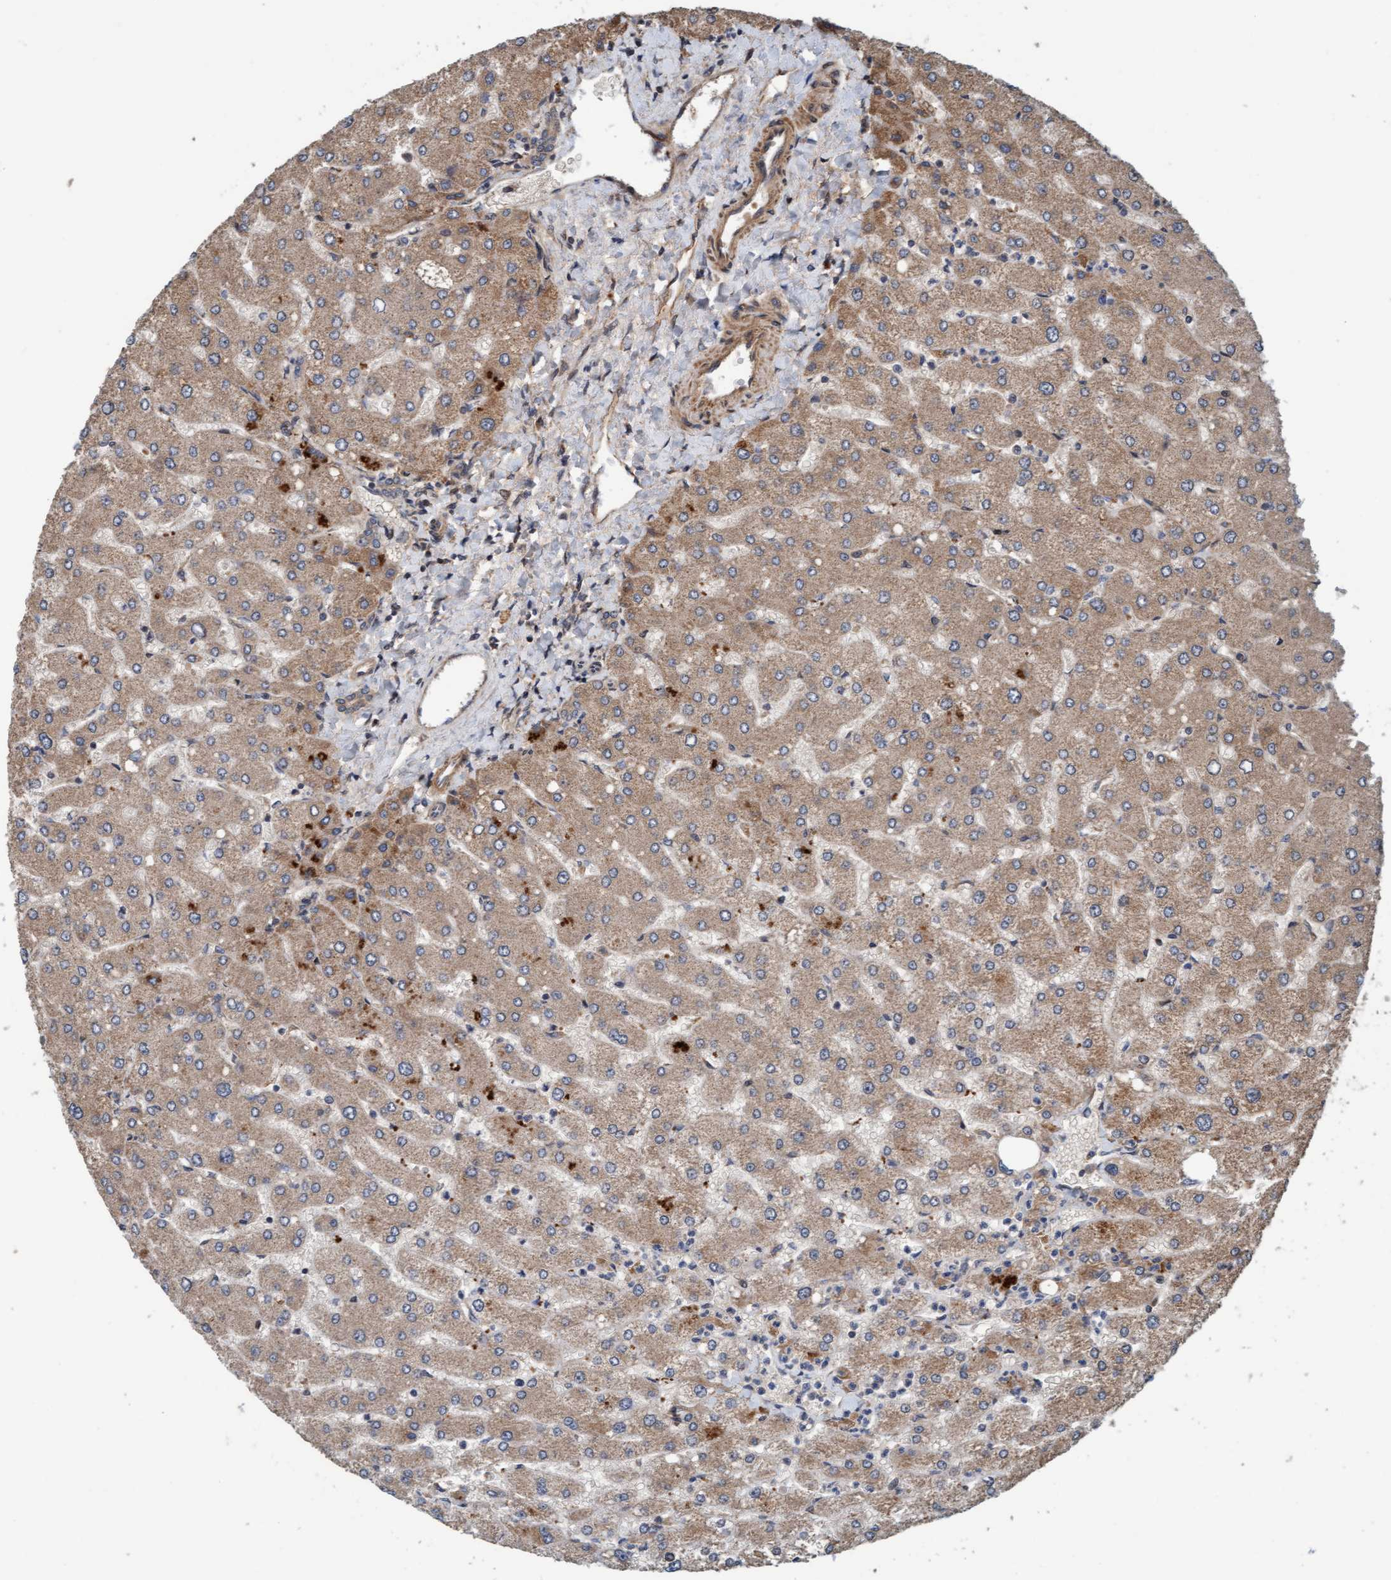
{"staining": {"intensity": "weak", "quantity": ">75%", "location": "cytoplasmic/membranous"}, "tissue": "liver", "cell_type": "Cholangiocytes", "image_type": "normal", "snomed": [{"axis": "morphology", "description": "Normal tissue, NOS"}, {"axis": "topography", "description": "Liver"}], "caption": "Cholangiocytes demonstrate low levels of weak cytoplasmic/membranous positivity in about >75% of cells in unremarkable liver. (brown staining indicates protein expression, while blue staining denotes nuclei).", "gene": "MLXIP", "patient": {"sex": "male", "age": 55}}